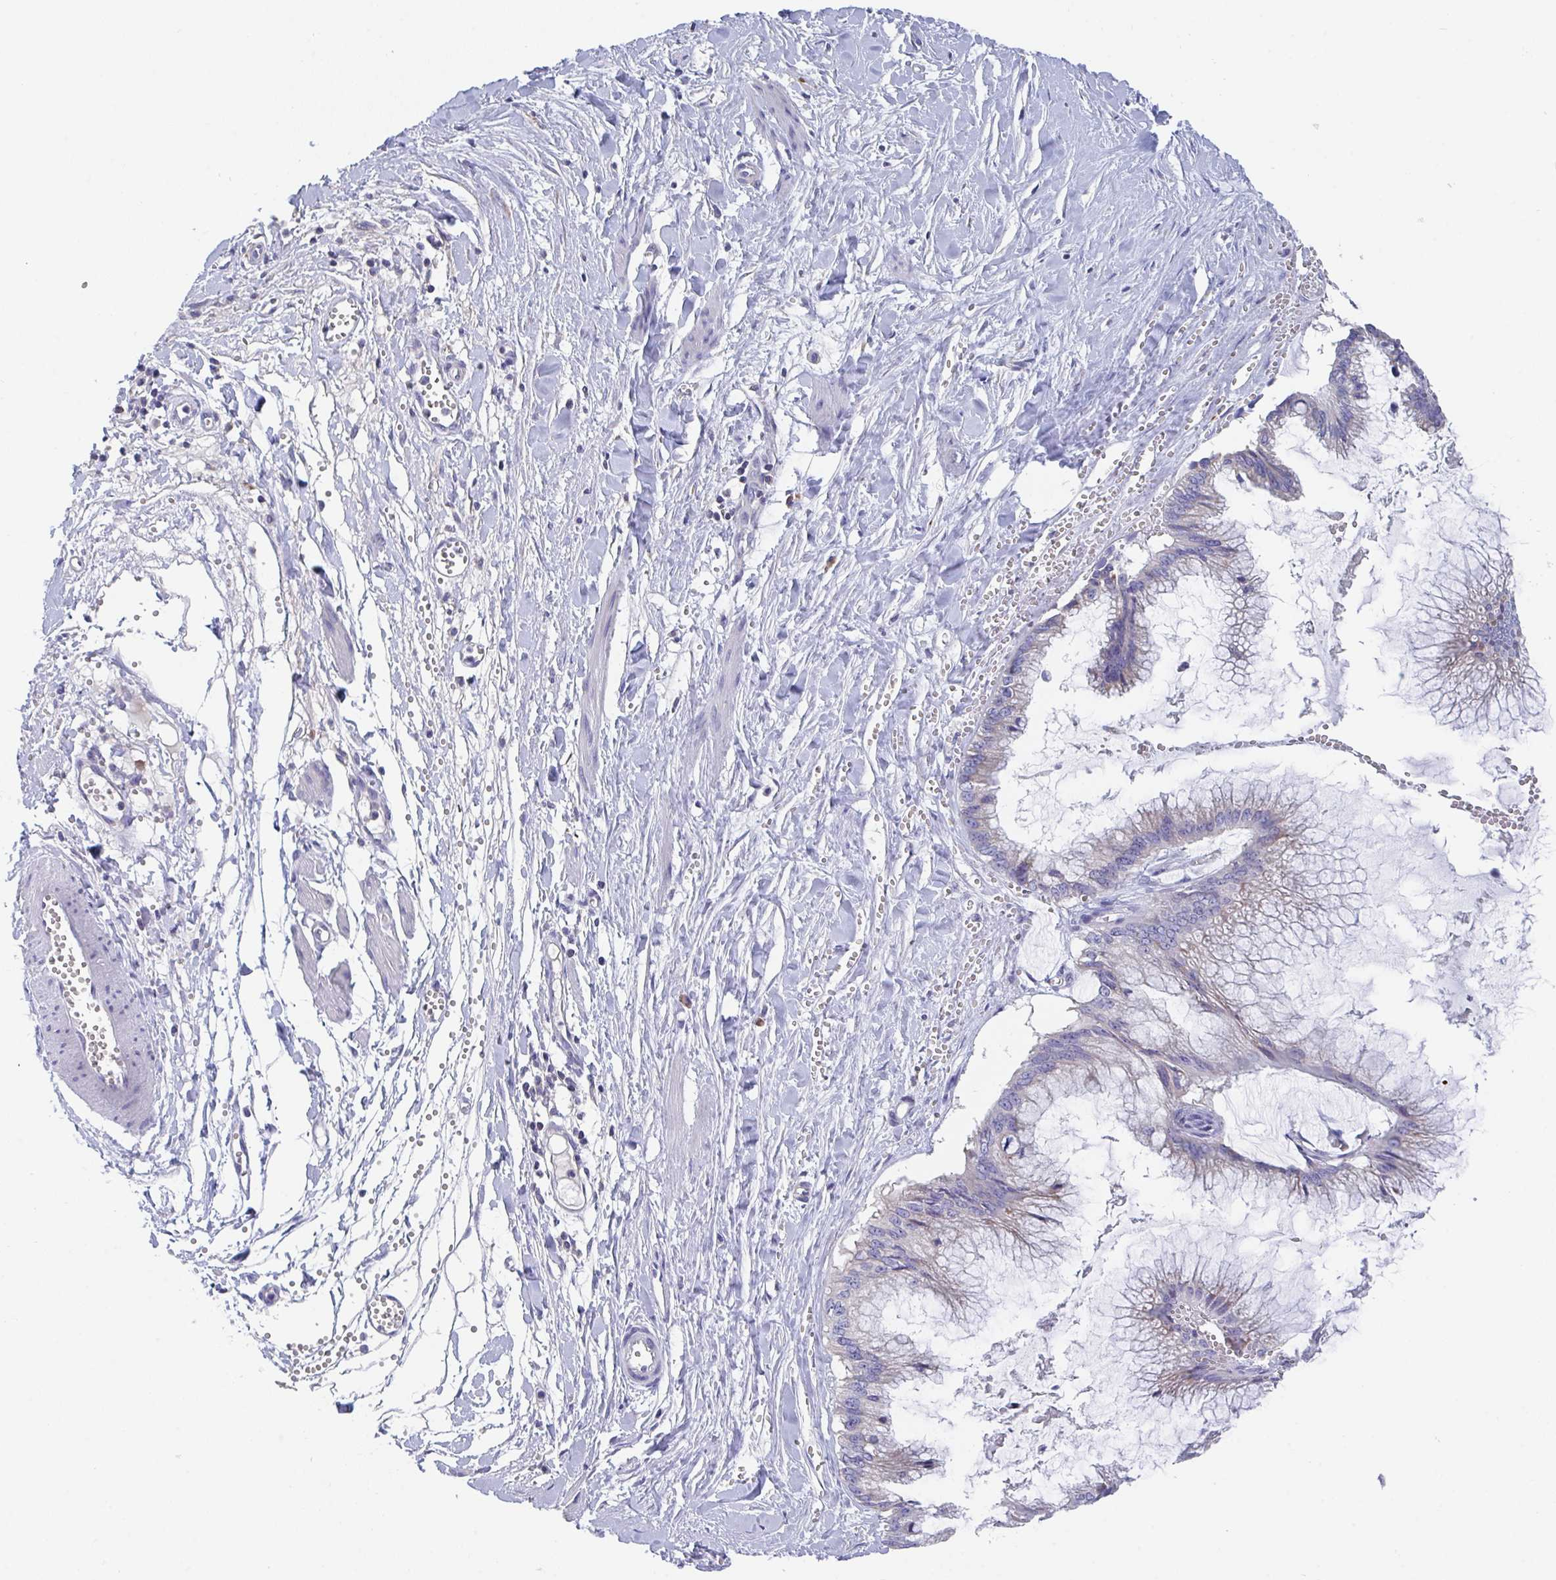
{"staining": {"intensity": "weak", "quantity": "<25%", "location": "cytoplasmic/membranous"}, "tissue": "ovarian cancer", "cell_type": "Tumor cells", "image_type": "cancer", "snomed": [{"axis": "morphology", "description": "Cystadenocarcinoma, mucinous, NOS"}, {"axis": "topography", "description": "Ovary"}], "caption": "Immunohistochemistry of human ovarian cancer shows no staining in tumor cells.", "gene": "LRRC58", "patient": {"sex": "female", "age": 44}}